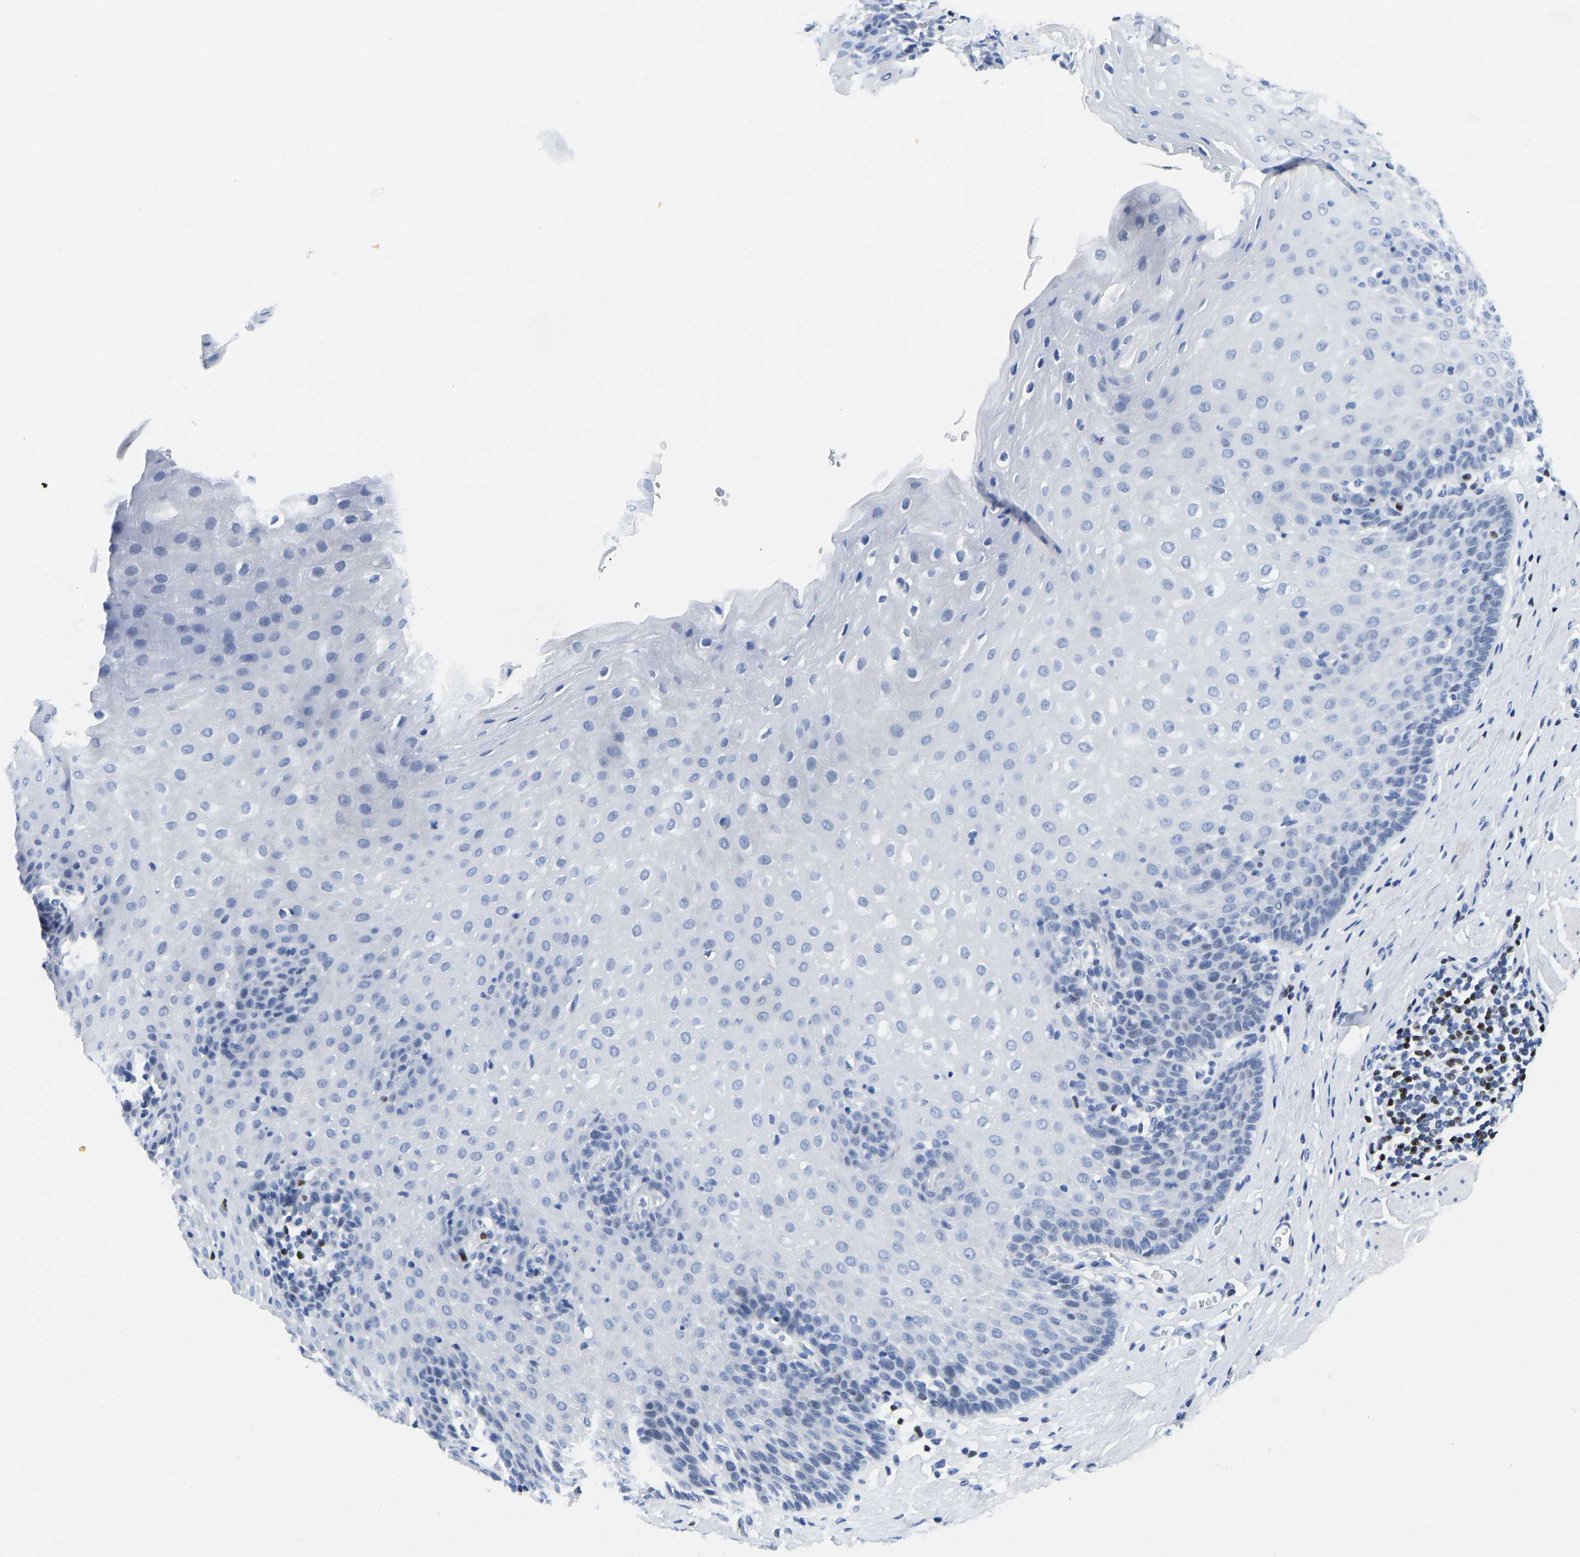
{"staining": {"intensity": "negative", "quantity": "none", "location": "none"}, "tissue": "esophagus", "cell_type": "Squamous epithelial cells", "image_type": "normal", "snomed": [{"axis": "morphology", "description": "Normal tissue, NOS"}, {"axis": "topography", "description": "Esophagus"}], "caption": "DAB immunohistochemical staining of benign esophagus displays no significant positivity in squamous epithelial cells.", "gene": "TCF7", "patient": {"sex": "female", "age": 61}}